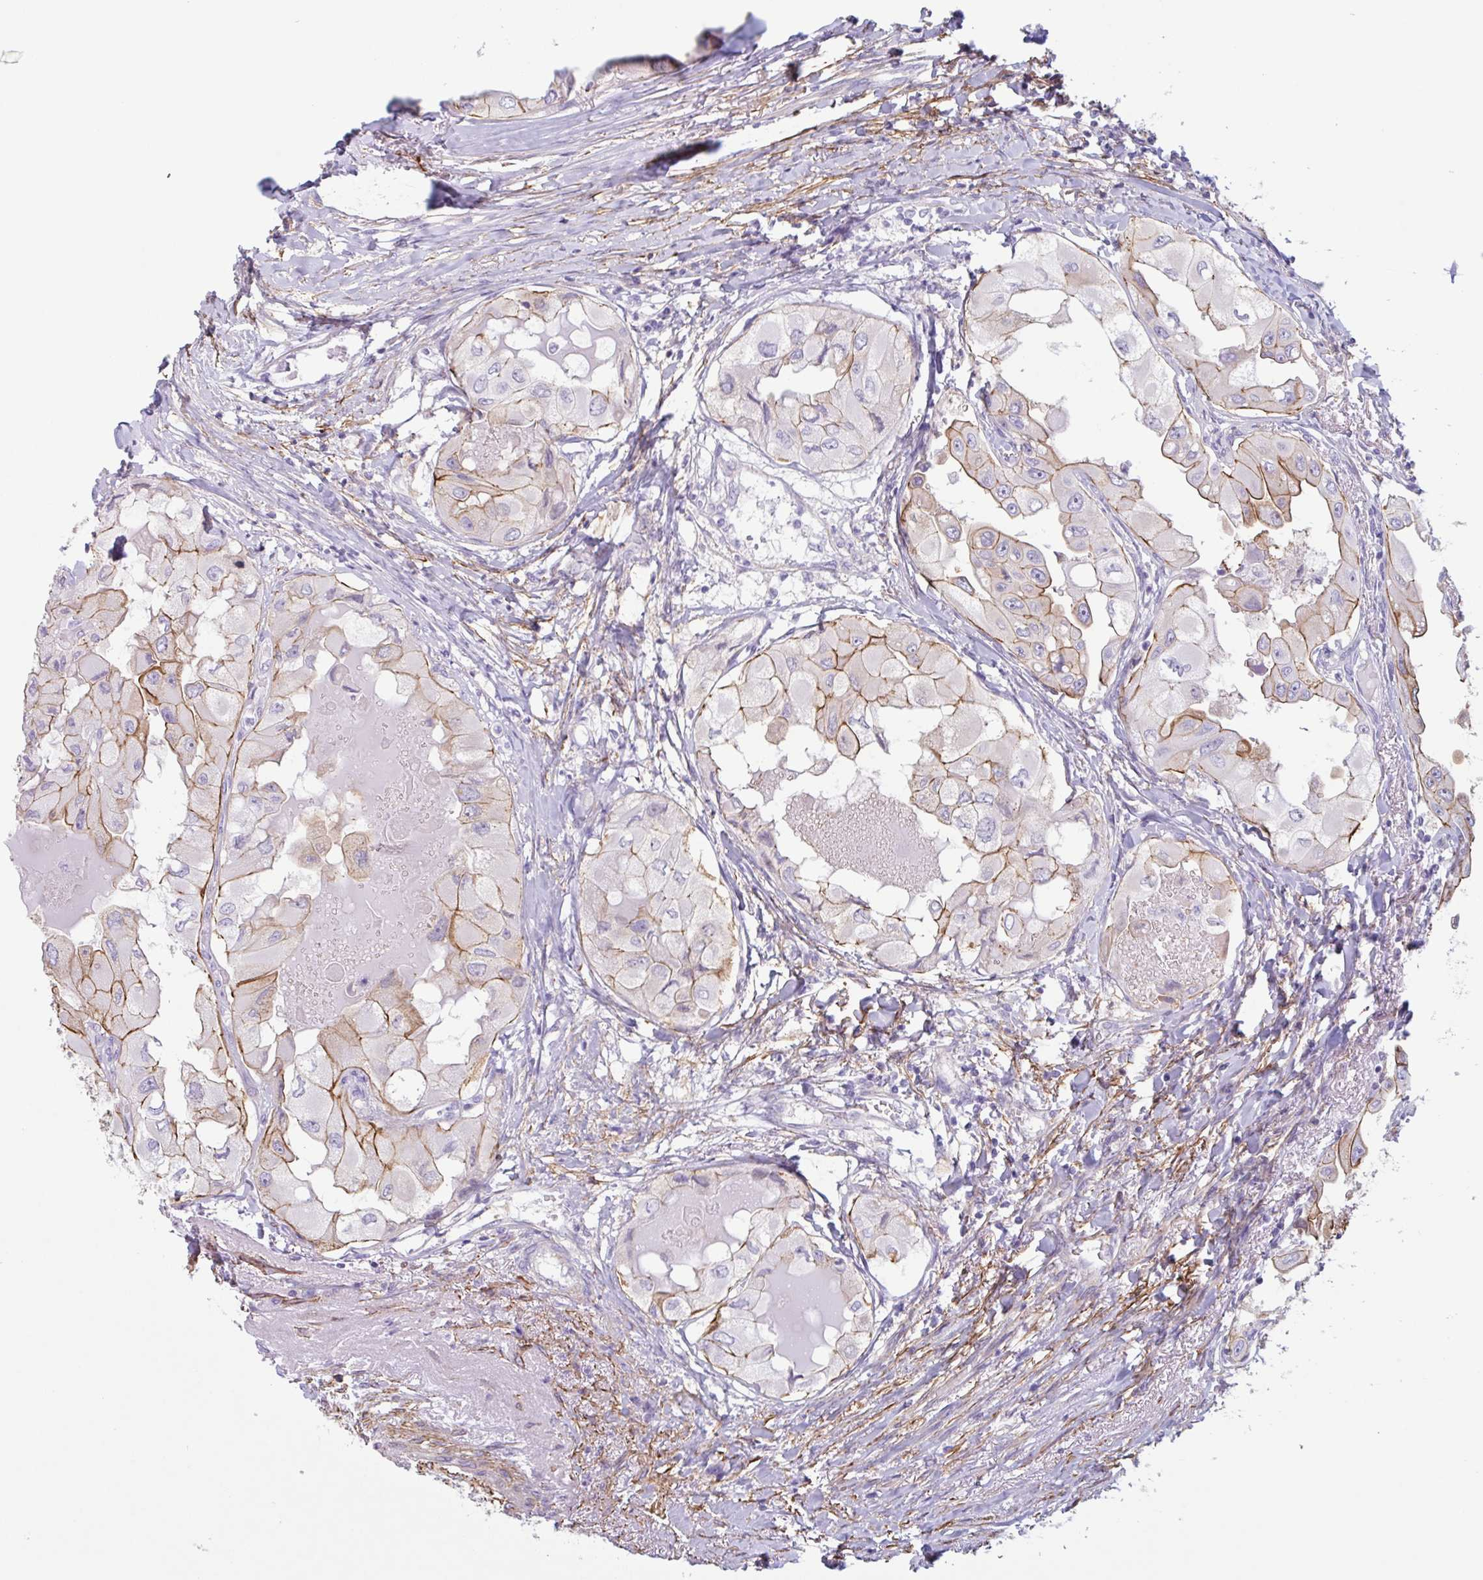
{"staining": {"intensity": "strong", "quantity": "25%-75%", "location": "cytoplasmic/membranous"}, "tissue": "thyroid cancer", "cell_type": "Tumor cells", "image_type": "cancer", "snomed": [{"axis": "morphology", "description": "Normal tissue, NOS"}, {"axis": "morphology", "description": "Papillary adenocarcinoma, NOS"}, {"axis": "topography", "description": "Thyroid gland"}], "caption": "IHC staining of thyroid papillary adenocarcinoma, which demonstrates high levels of strong cytoplasmic/membranous staining in approximately 25%-75% of tumor cells indicating strong cytoplasmic/membranous protein staining. The staining was performed using DAB (brown) for protein detection and nuclei were counterstained in hematoxylin (blue).", "gene": "MYH10", "patient": {"sex": "female", "age": 59}}